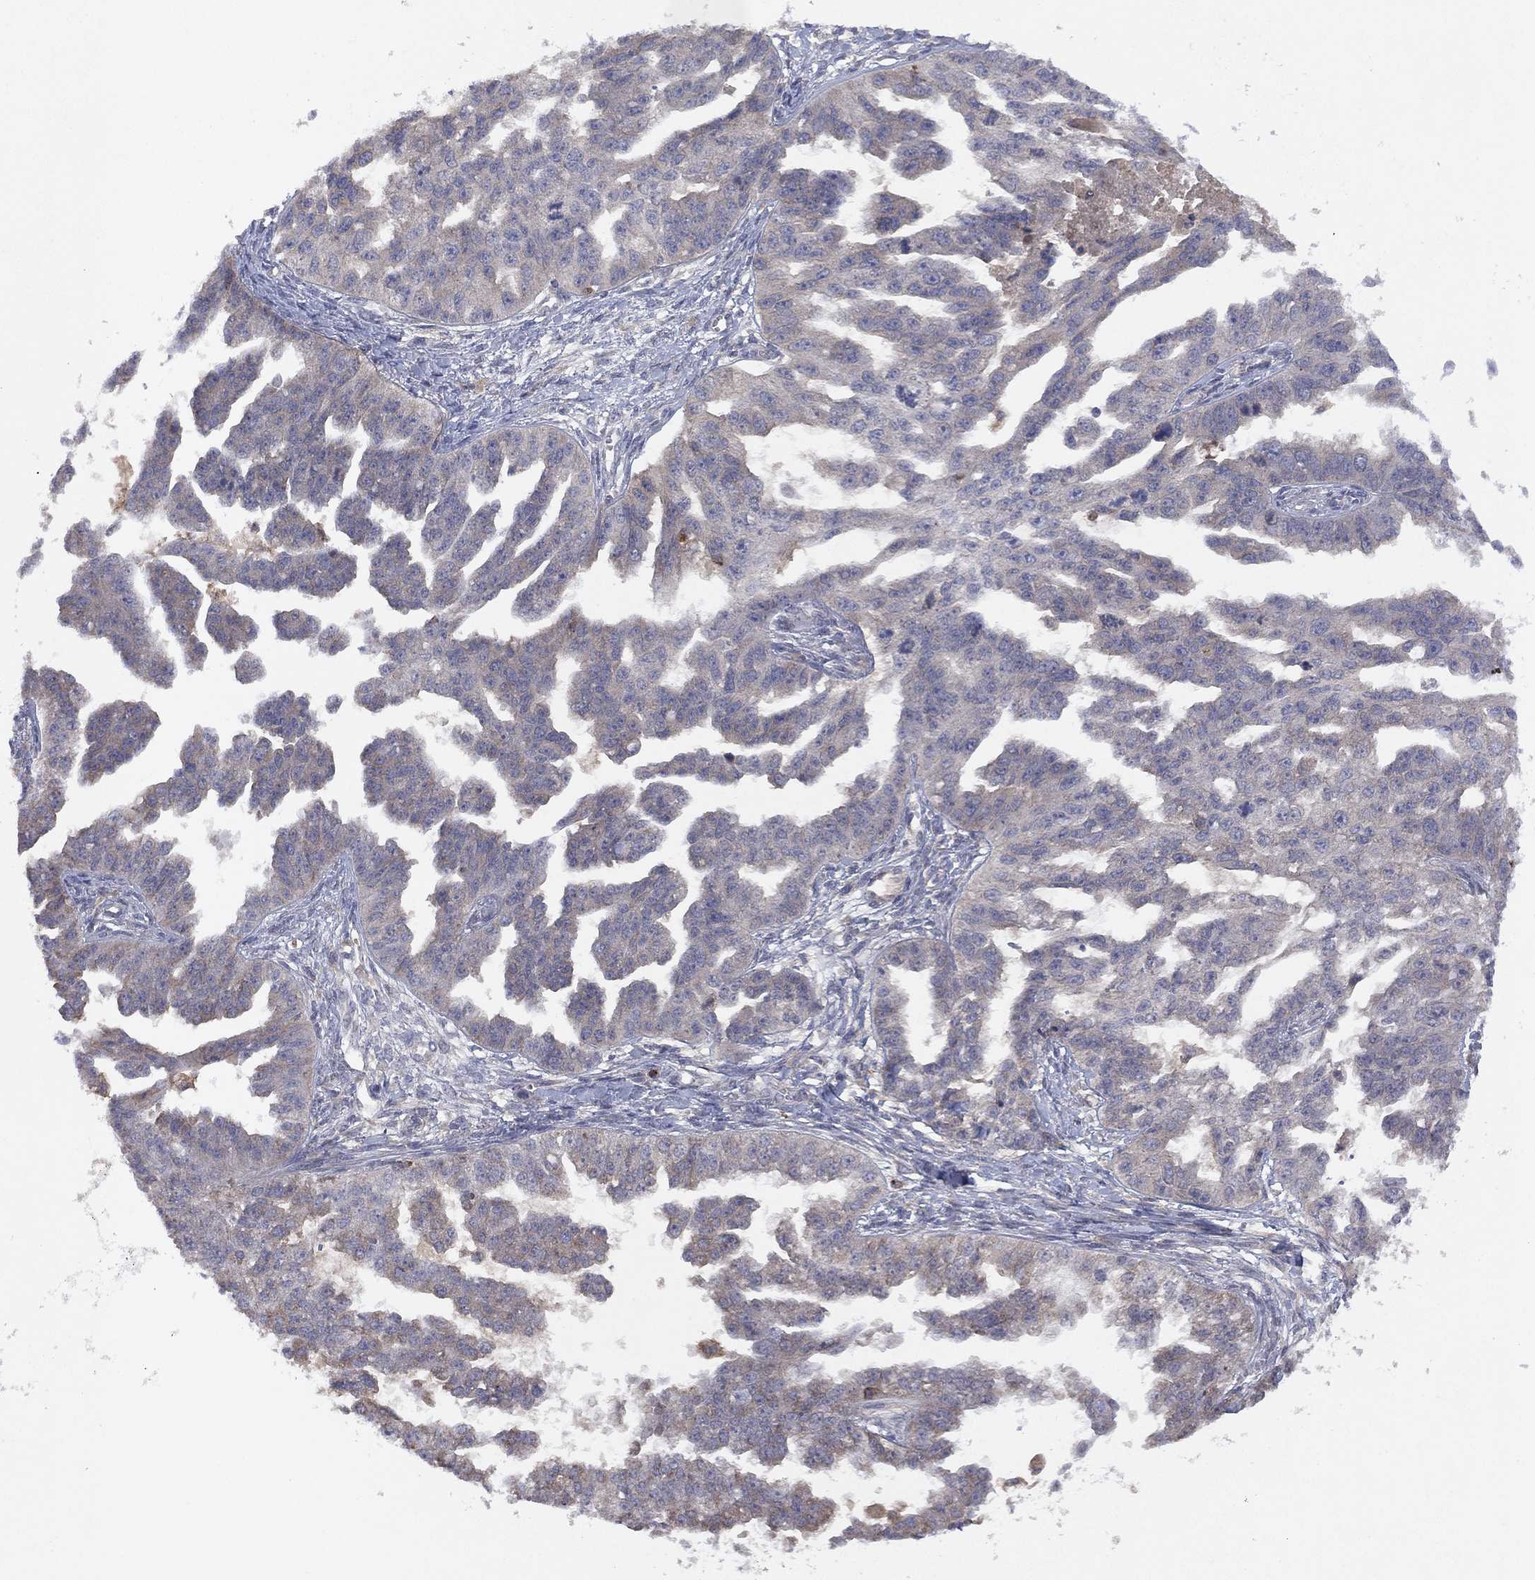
{"staining": {"intensity": "weak", "quantity": "<25%", "location": "cytoplasmic/membranous"}, "tissue": "ovarian cancer", "cell_type": "Tumor cells", "image_type": "cancer", "snomed": [{"axis": "morphology", "description": "Cystadenocarcinoma, serous, NOS"}, {"axis": "topography", "description": "Ovary"}], "caption": "Immunohistochemistry (IHC) photomicrograph of human ovarian serous cystadenocarcinoma stained for a protein (brown), which exhibits no expression in tumor cells.", "gene": "DOCK8", "patient": {"sex": "female", "age": 58}}